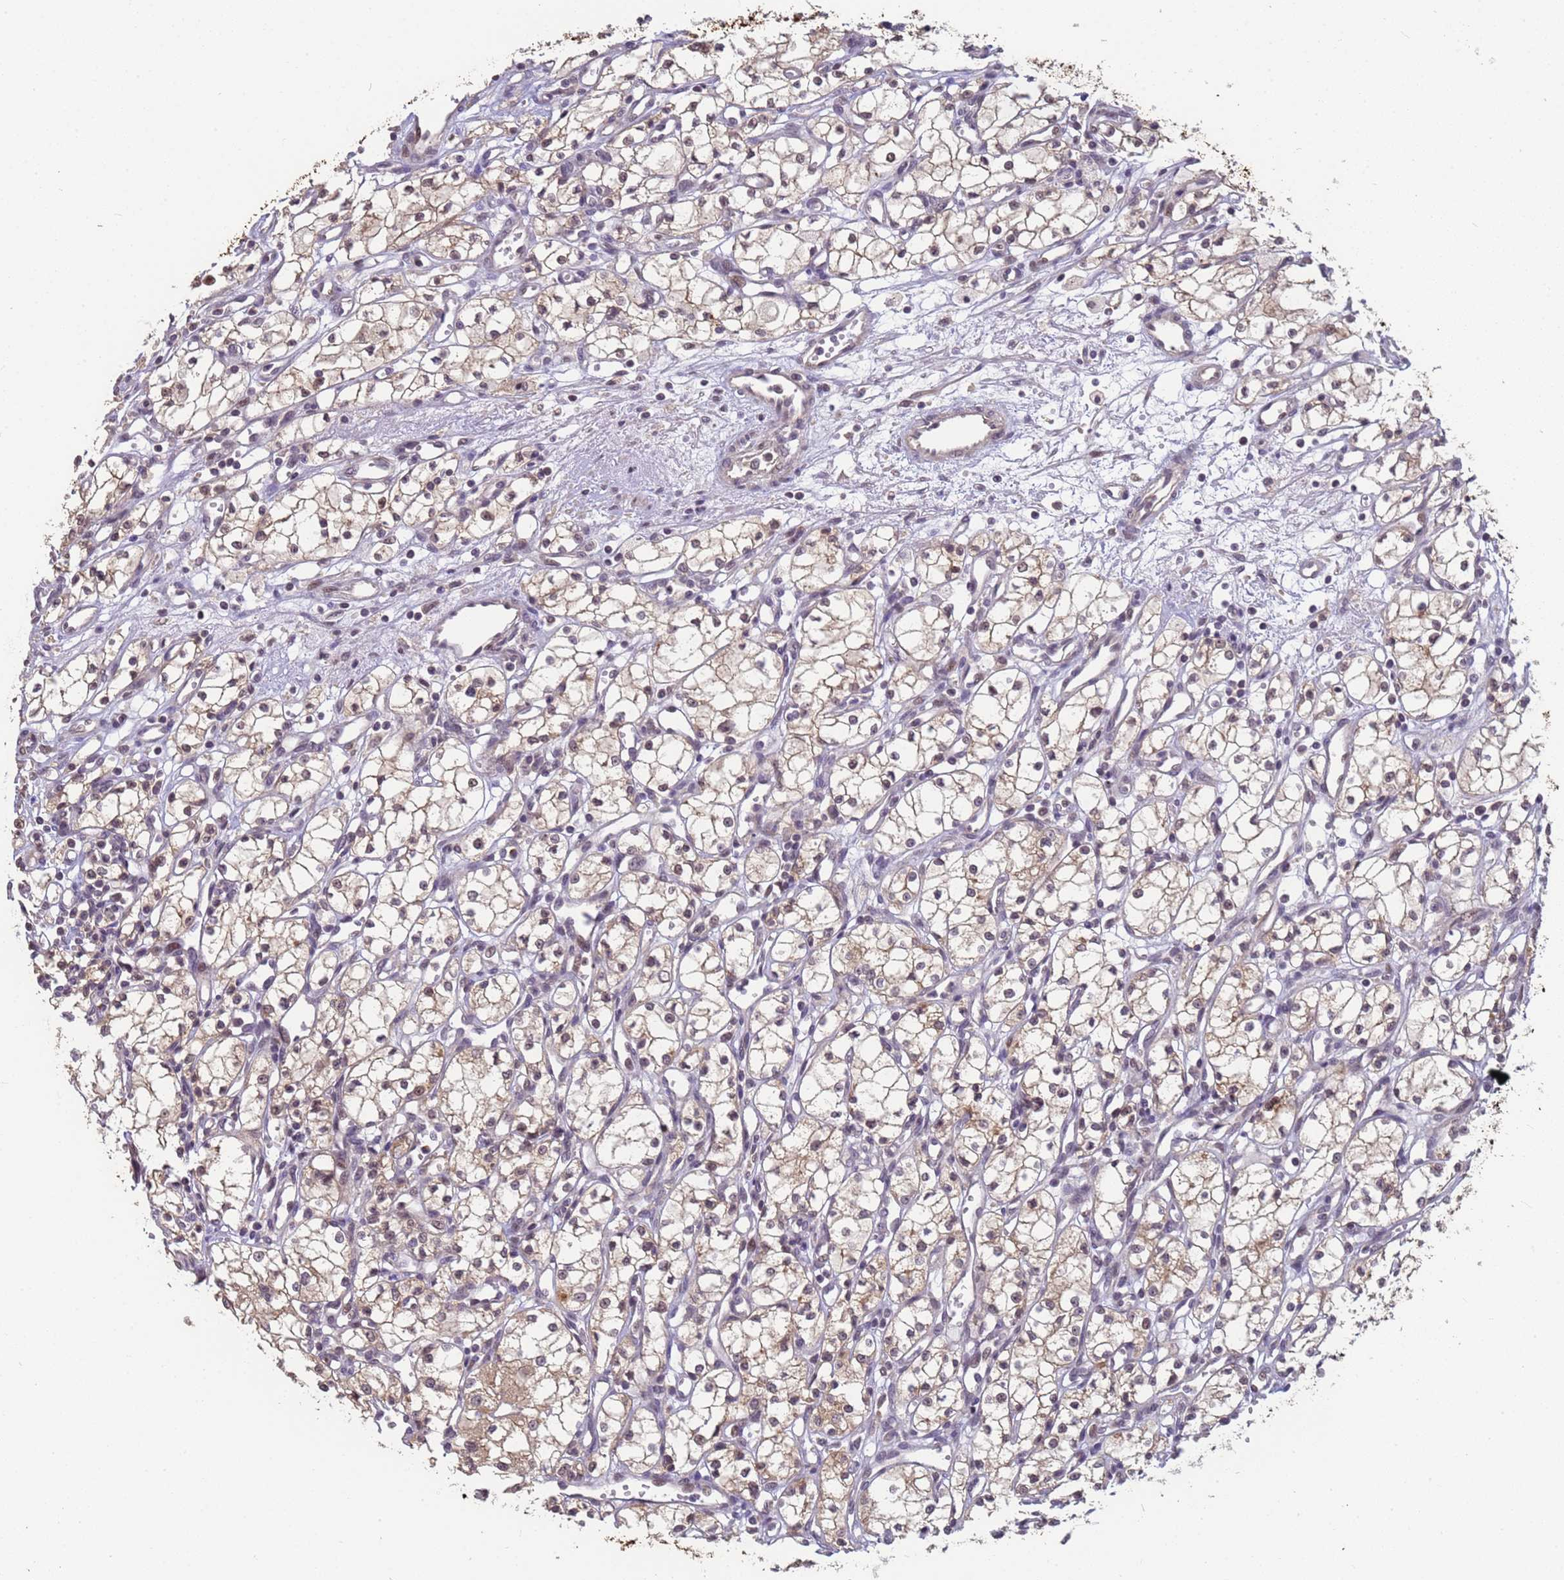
{"staining": {"intensity": "weak", "quantity": "25%-75%", "location": "cytoplasmic/membranous,nuclear"}, "tissue": "renal cancer", "cell_type": "Tumor cells", "image_type": "cancer", "snomed": [{"axis": "morphology", "description": "Adenocarcinoma, NOS"}, {"axis": "topography", "description": "Kidney"}], "caption": "There is low levels of weak cytoplasmic/membranous and nuclear positivity in tumor cells of renal adenocarcinoma, as demonstrated by immunohistochemical staining (brown color).", "gene": "VWA3A", "patient": {"sex": "male", "age": 59}}